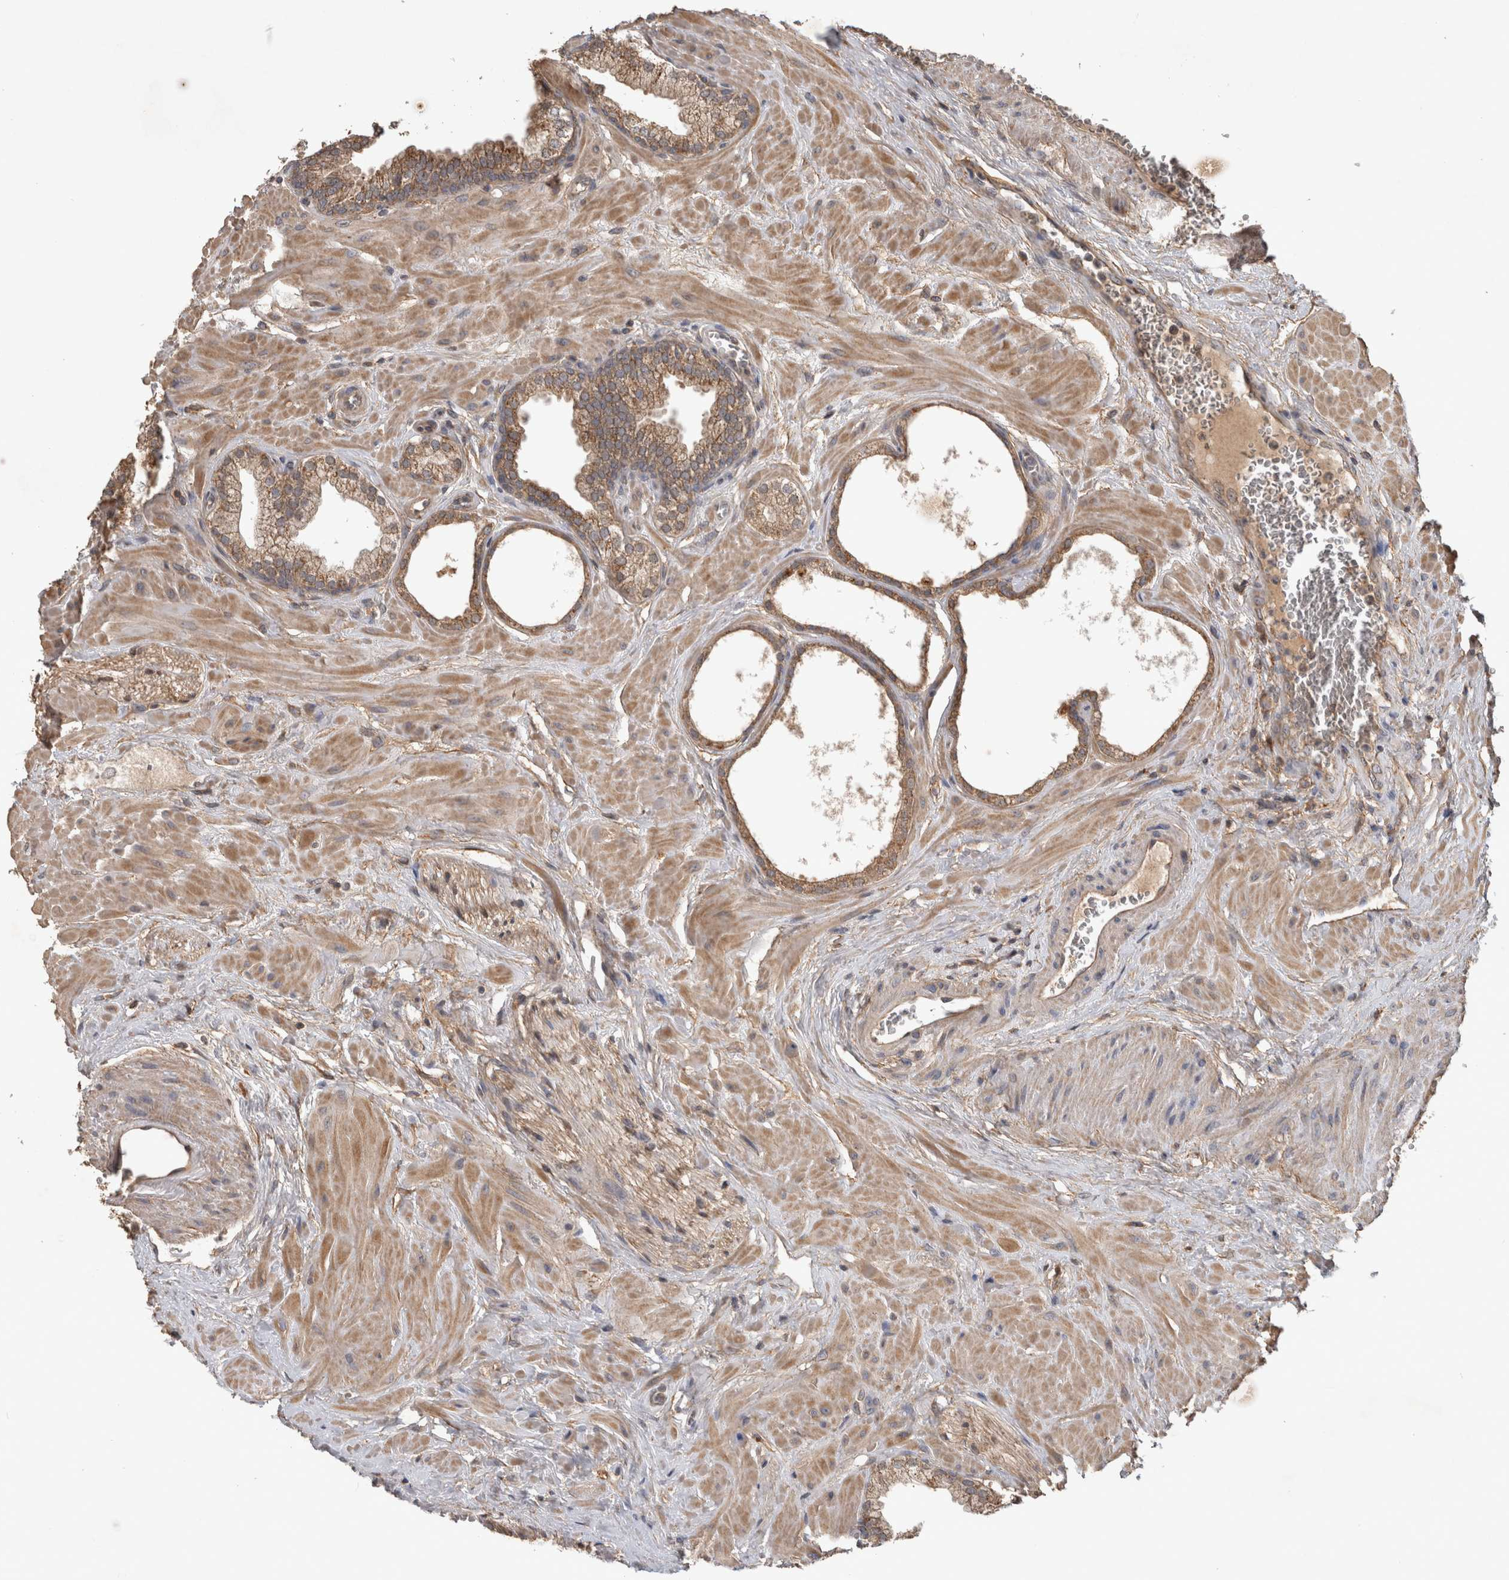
{"staining": {"intensity": "moderate", "quantity": ">75%", "location": "cytoplasmic/membranous"}, "tissue": "prostate", "cell_type": "Glandular cells", "image_type": "normal", "snomed": [{"axis": "morphology", "description": "Normal tissue, NOS"}, {"axis": "morphology", "description": "Urothelial carcinoma, Low grade"}, {"axis": "topography", "description": "Urinary bladder"}, {"axis": "topography", "description": "Prostate"}], "caption": "Immunohistochemistry (IHC) of normal prostate reveals medium levels of moderate cytoplasmic/membranous positivity in about >75% of glandular cells.", "gene": "TRMT61B", "patient": {"sex": "male", "age": 60}}